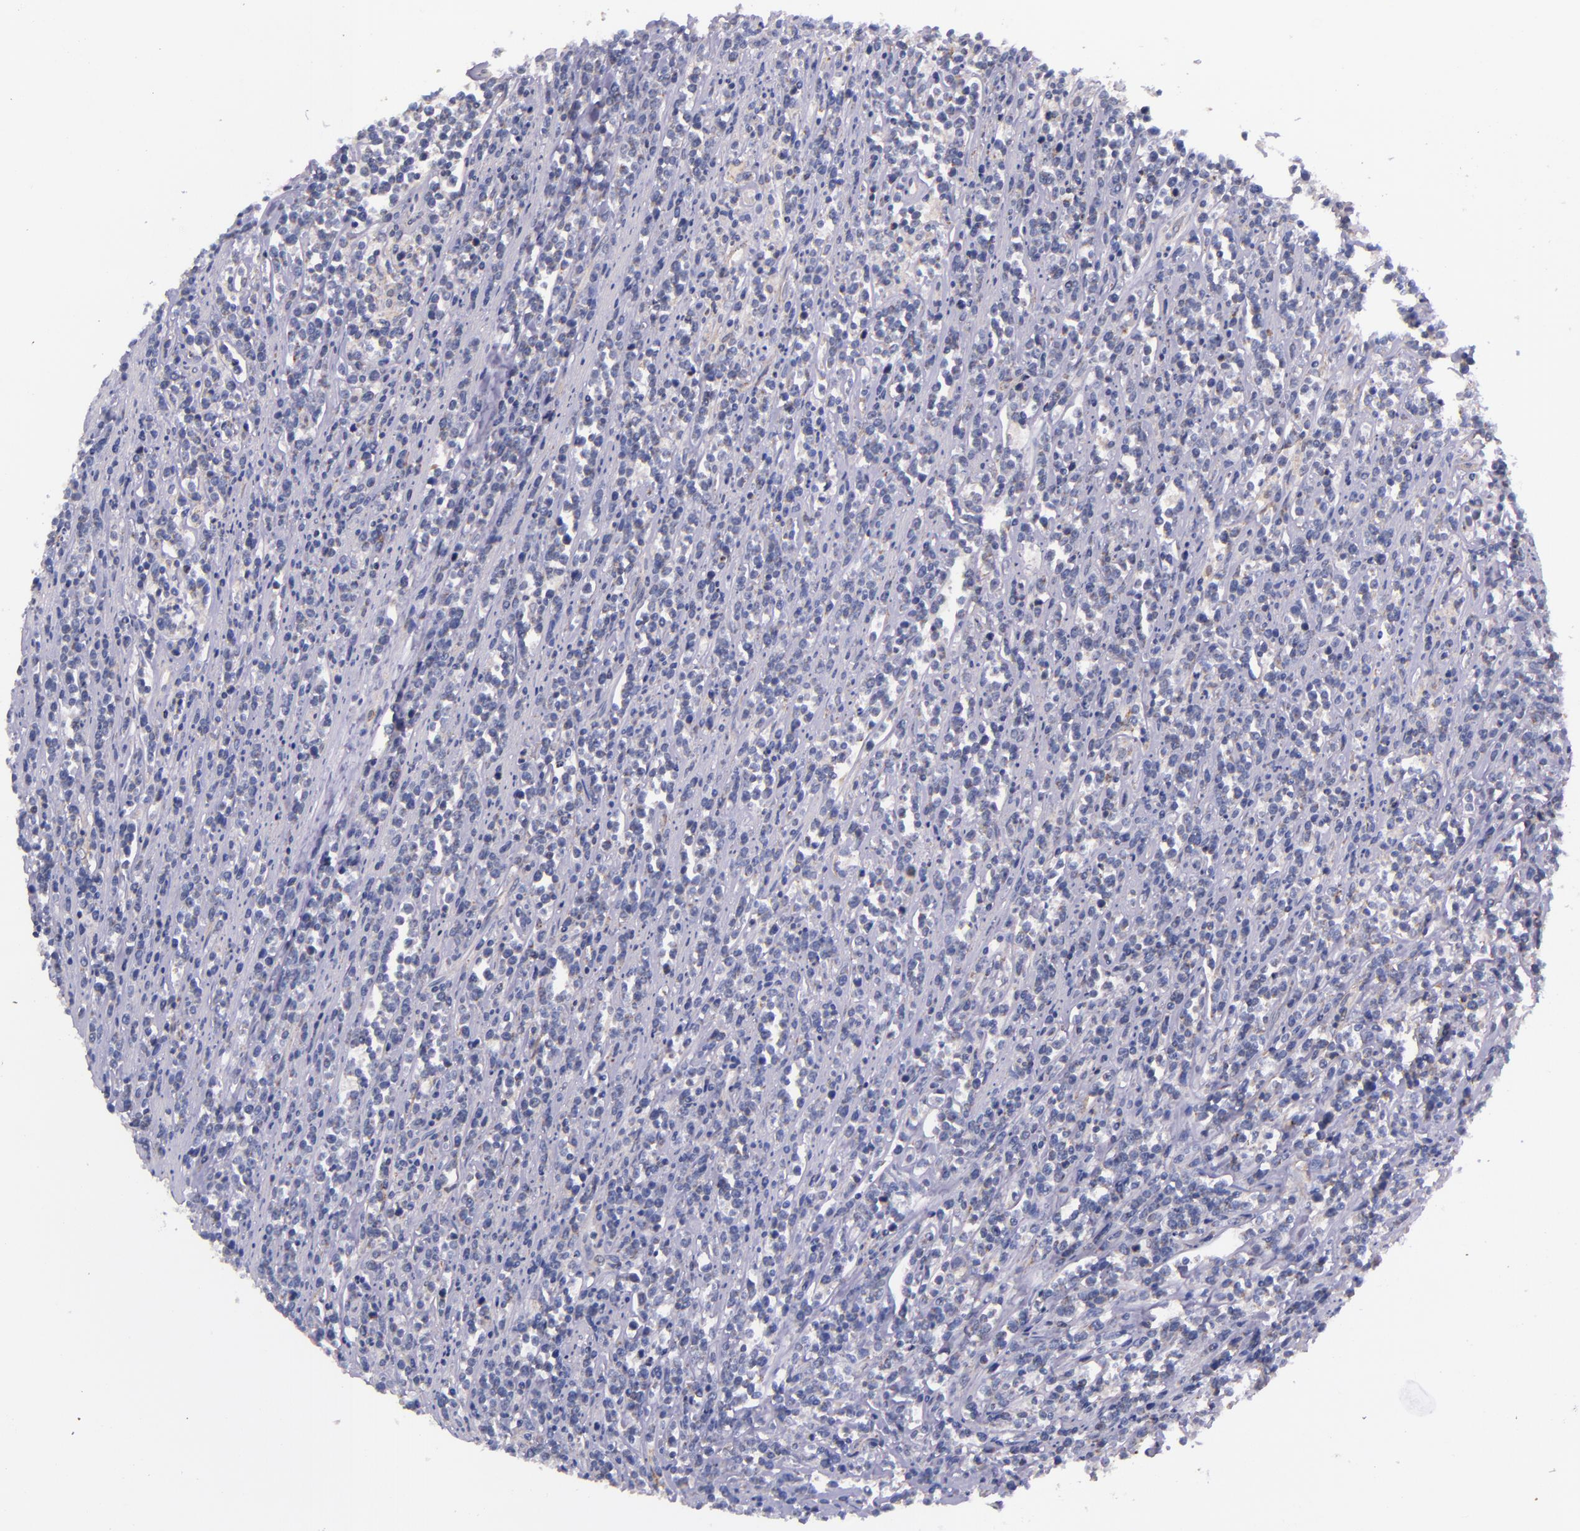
{"staining": {"intensity": "moderate", "quantity": ">75%", "location": "cytoplasmic/membranous"}, "tissue": "lymphoma", "cell_type": "Tumor cells", "image_type": "cancer", "snomed": [{"axis": "morphology", "description": "Malignant lymphoma, non-Hodgkin's type, High grade"}, {"axis": "topography", "description": "Small intestine"}, {"axis": "topography", "description": "Colon"}], "caption": "This histopathology image exhibits IHC staining of human lymphoma, with medium moderate cytoplasmic/membranous expression in approximately >75% of tumor cells.", "gene": "IDH3G", "patient": {"sex": "male", "age": 8}}